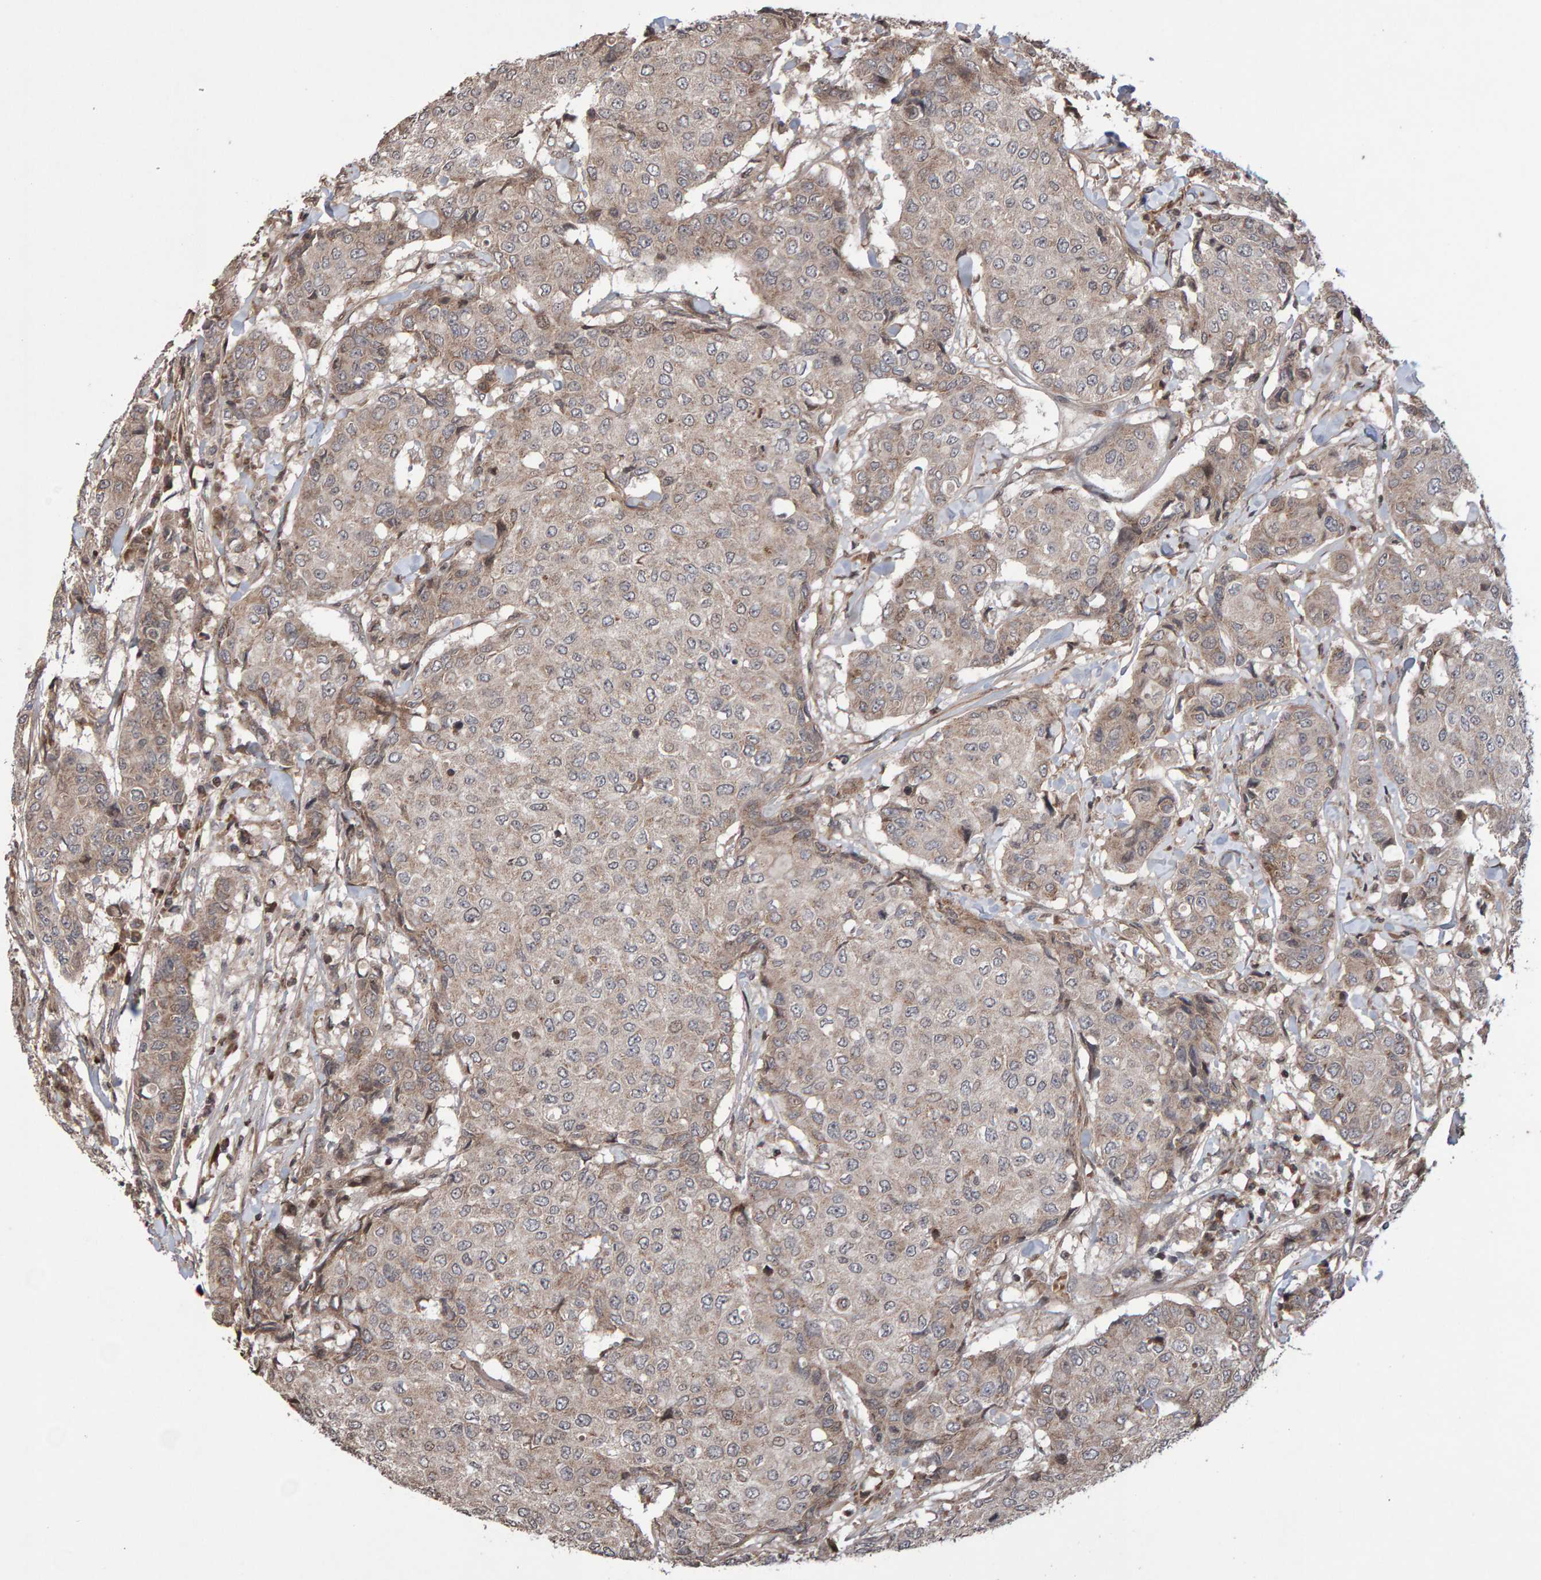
{"staining": {"intensity": "weak", "quantity": ">75%", "location": "cytoplasmic/membranous"}, "tissue": "breast cancer", "cell_type": "Tumor cells", "image_type": "cancer", "snomed": [{"axis": "morphology", "description": "Duct carcinoma"}, {"axis": "topography", "description": "Breast"}], "caption": "A brown stain shows weak cytoplasmic/membranous expression of a protein in human breast cancer (infiltrating ductal carcinoma) tumor cells.", "gene": "PECR", "patient": {"sex": "female", "age": 27}}